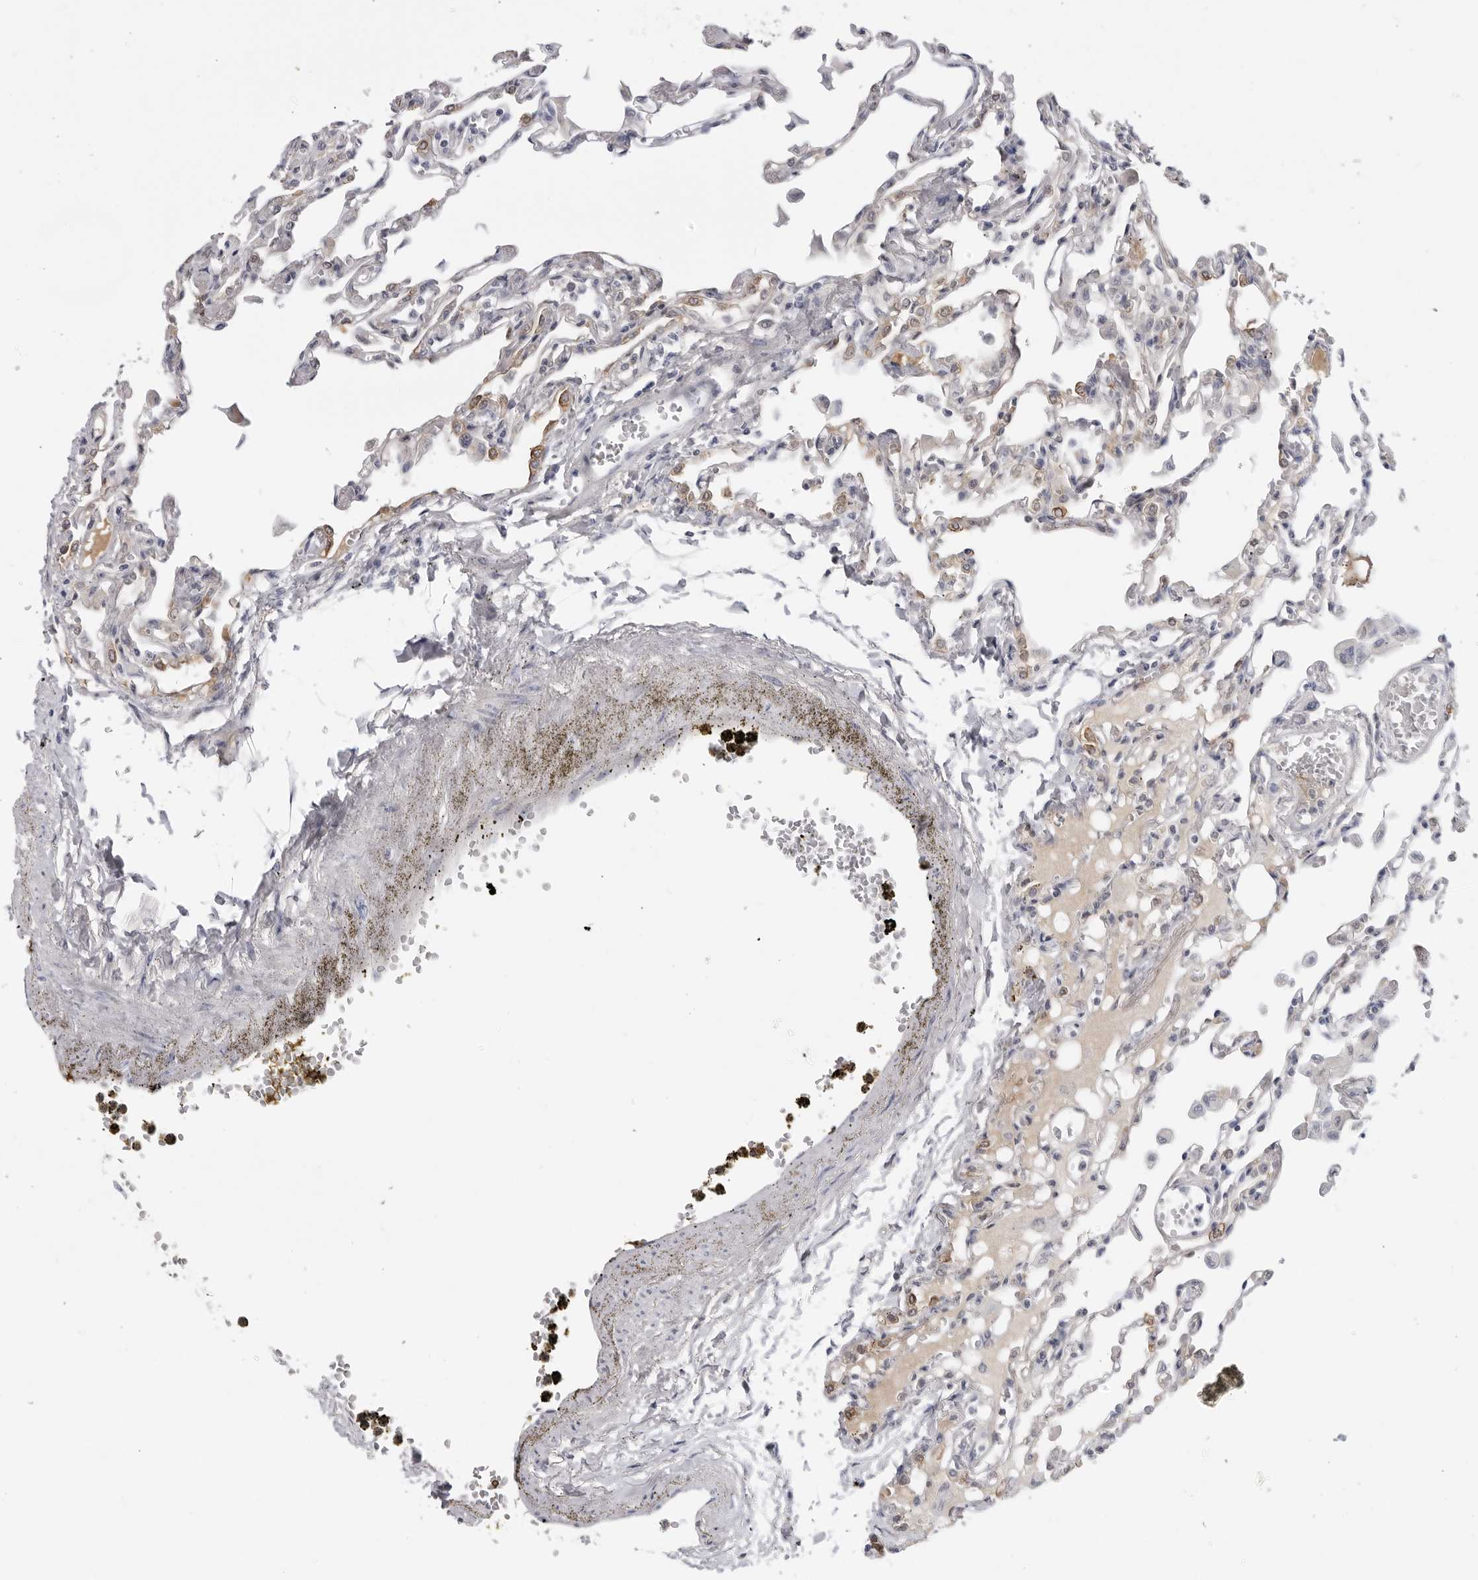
{"staining": {"intensity": "moderate", "quantity": "<25%", "location": "cytoplasmic/membranous"}, "tissue": "lung", "cell_type": "Alveolar cells", "image_type": "normal", "snomed": [{"axis": "morphology", "description": "Normal tissue, NOS"}, {"axis": "topography", "description": "Bronchus"}, {"axis": "topography", "description": "Lung"}], "caption": "A micrograph of human lung stained for a protein demonstrates moderate cytoplasmic/membranous brown staining in alveolar cells.", "gene": "SERPINF2", "patient": {"sex": "female", "age": 49}}